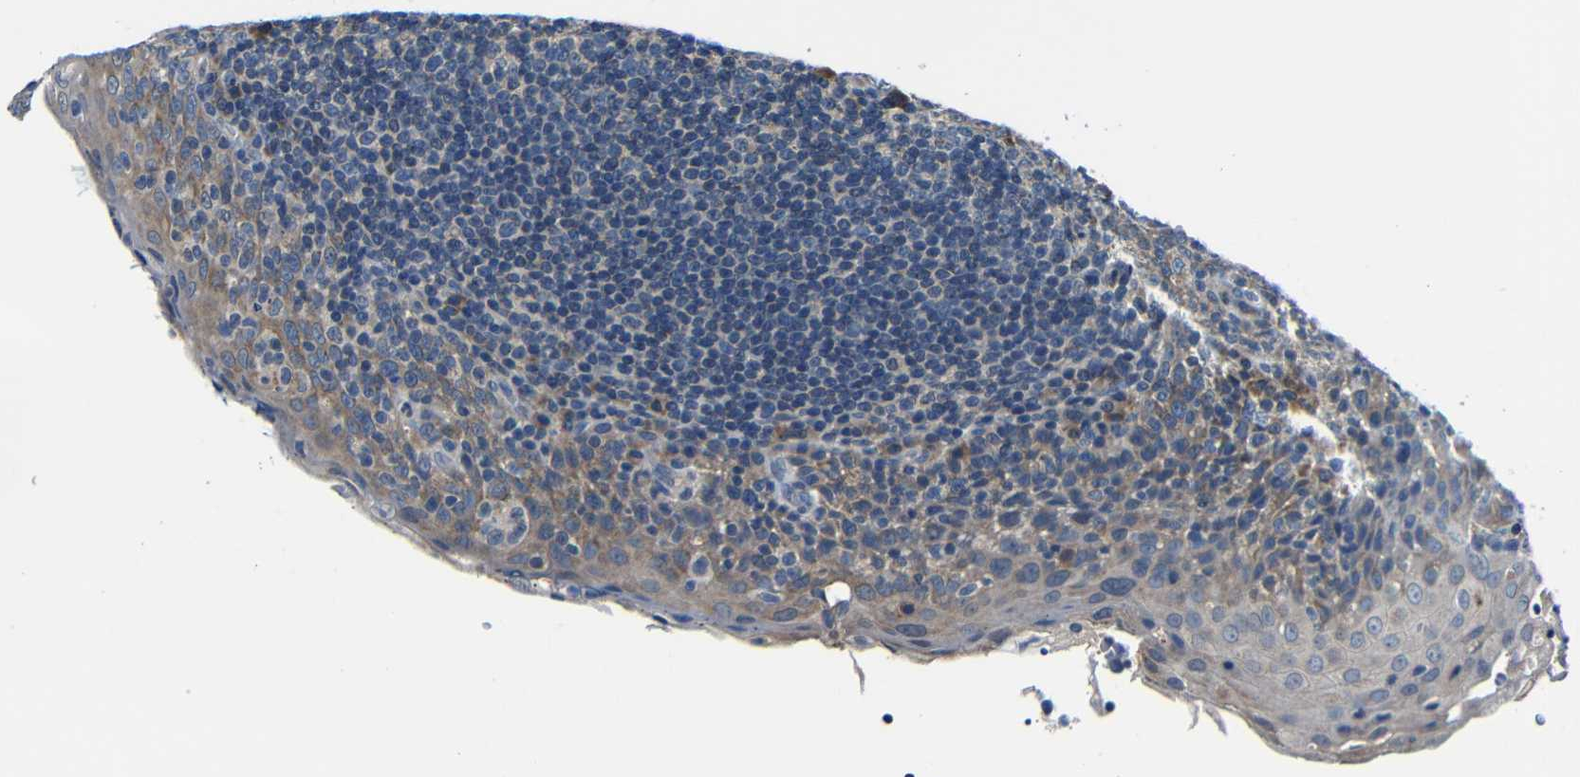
{"staining": {"intensity": "weak", "quantity": "25%-75%", "location": "cytoplasmic/membranous"}, "tissue": "tonsil", "cell_type": "Germinal center cells", "image_type": "normal", "snomed": [{"axis": "morphology", "description": "Normal tissue, NOS"}, {"axis": "topography", "description": "Tonsil"}], "caption": "Immunohistochemical staining of benign human tonsil reveals weak cytoplasmic/membranous protein staining in about 25%-75% of germinal center cells.", "gene": "FKBP14", "patient": {"sex": "male", "age": 17}}